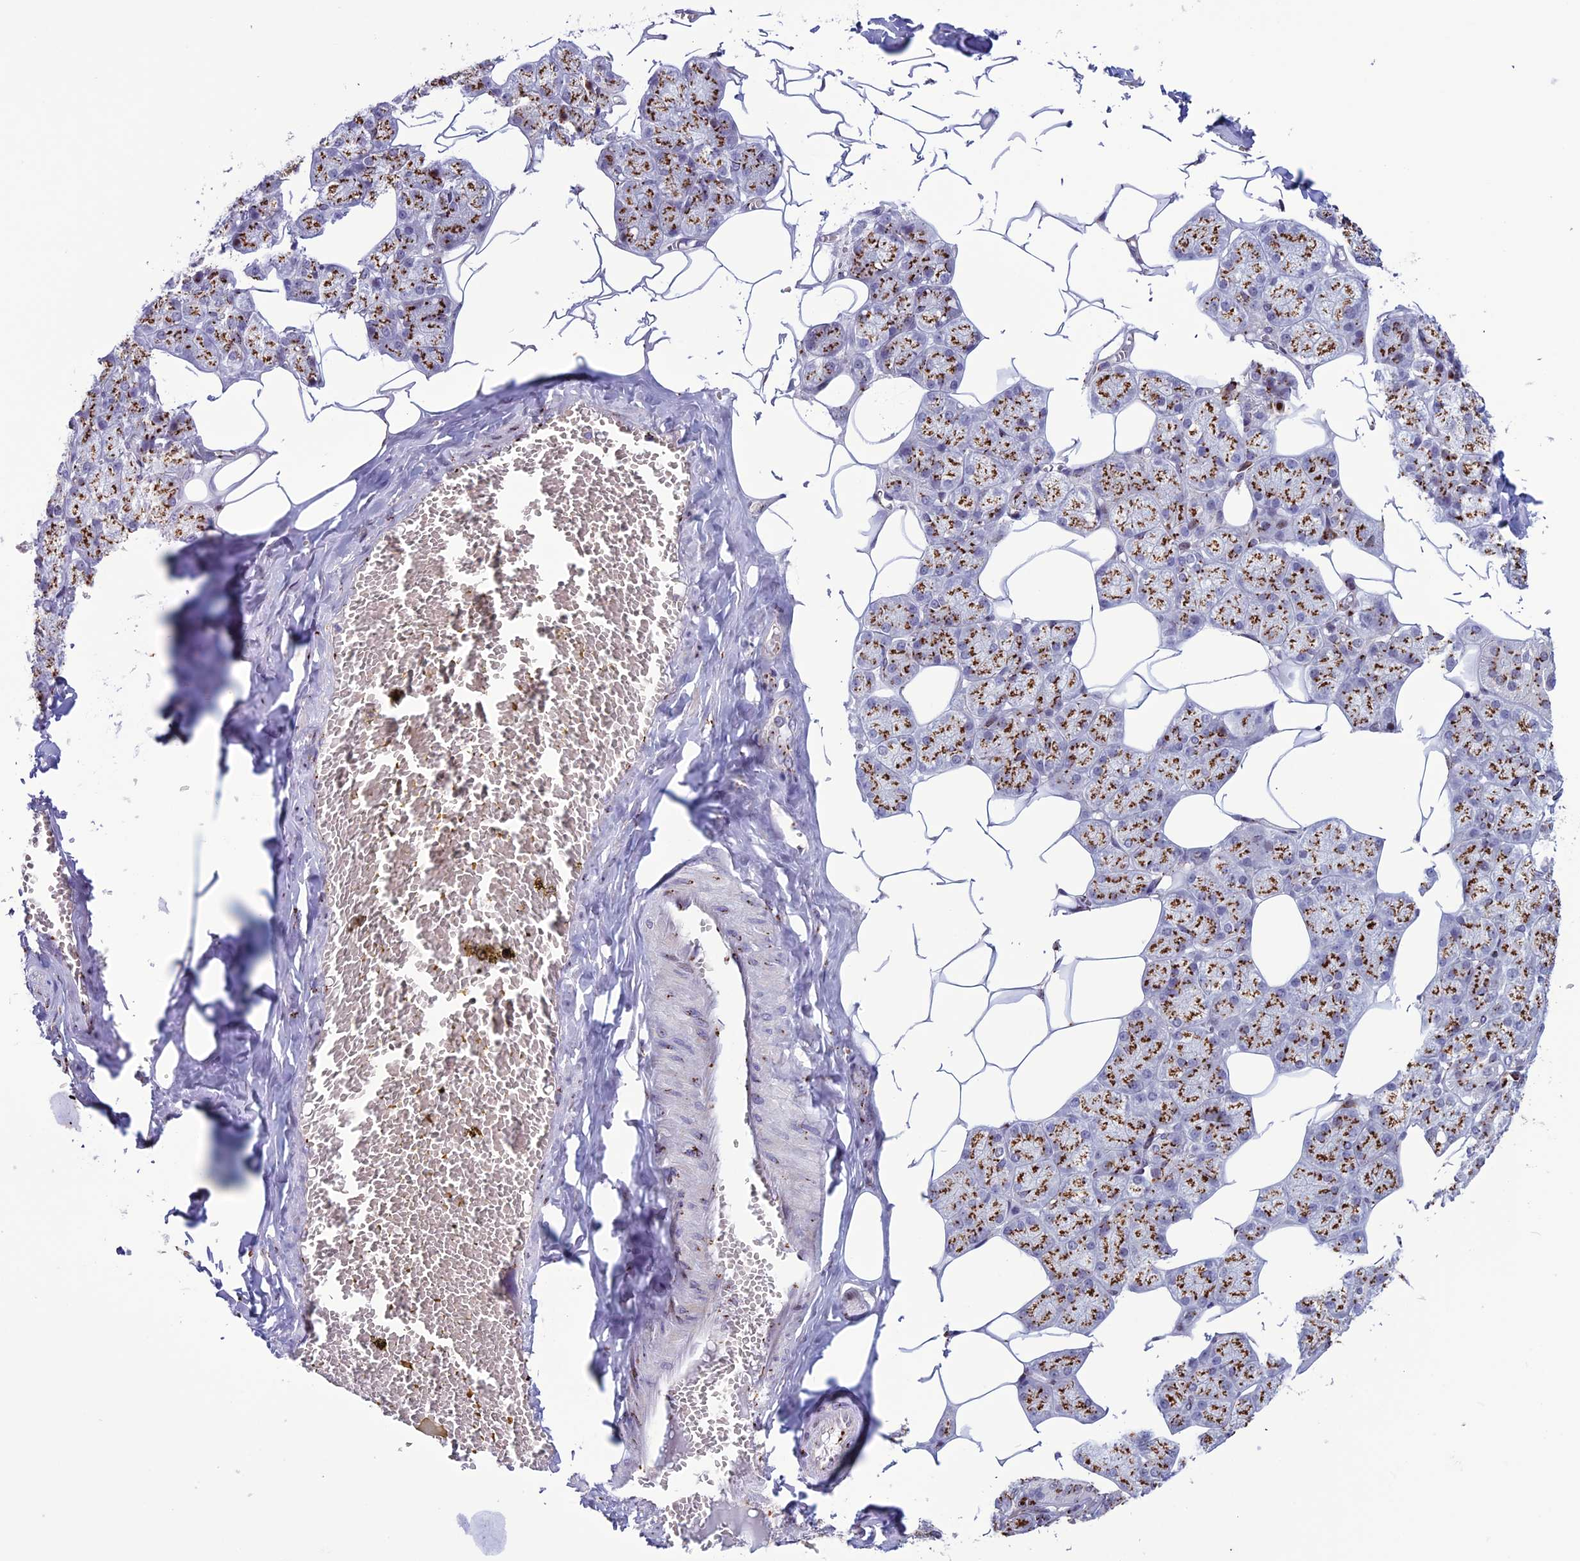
{"staining": {"intensity": "strong", "quantity": ">75%", "location": "cytoplasmic/membranous"}, "tissue": "salivary gland", "cell_type": "Glandular cells", "image_type": "normal", "snomed": [{"axis": "morphology", "description": "Normal tissue, NOS"}, {"axis": "topography", "description": "Salivary gland"}], "caption": "Immunohistochemistry of normal human salivary gland demonstrates high levels of strong cytoplasmic/membranous staining in about >75% of glandular cells.", "gene": "PLEKHA4", "patient": {"sex": "male", "age": 62}}